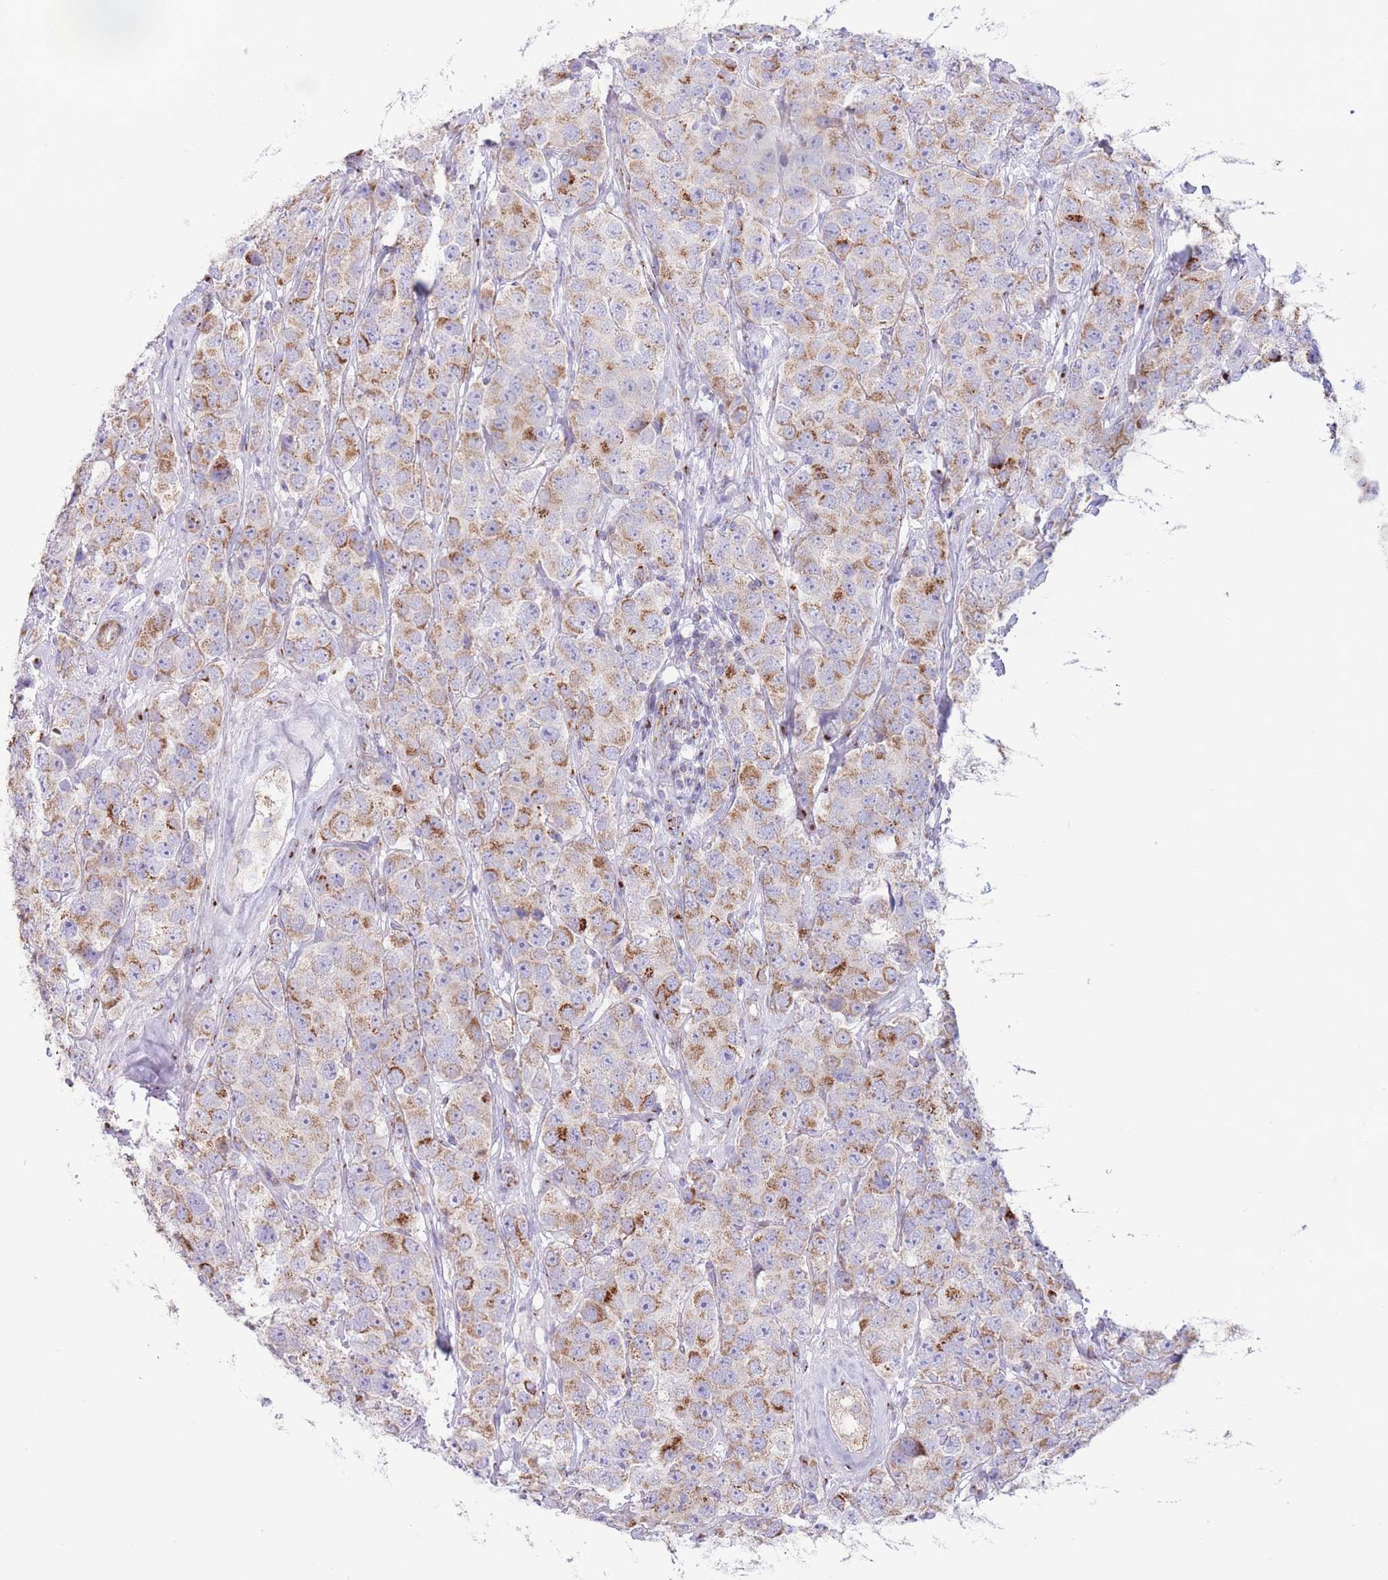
{"staining": {"intensity": "moderate", "quantity": ">75%", "location": "cytoplasmic/membranous"}, "tissue": "testis cancer", "cell_type": "Tumor cells", "image_type": "cancer", "snomed": [{"axis": "morphology", "description": "Seminoma, NOS"}, {"axis": "topography", "description": "Testis"}], "caption": "An image of testis cancer (seminoma) stained for a protein reveals moderate cytoplasmic/membranous brown staining in tumor cells. The staining was performed using DAB, with brown indicating positive protein expression. Nuclei are stained blue with hematoxylin.", "gene": "MPND", "patient": {"sex": "male", "age": 28}}